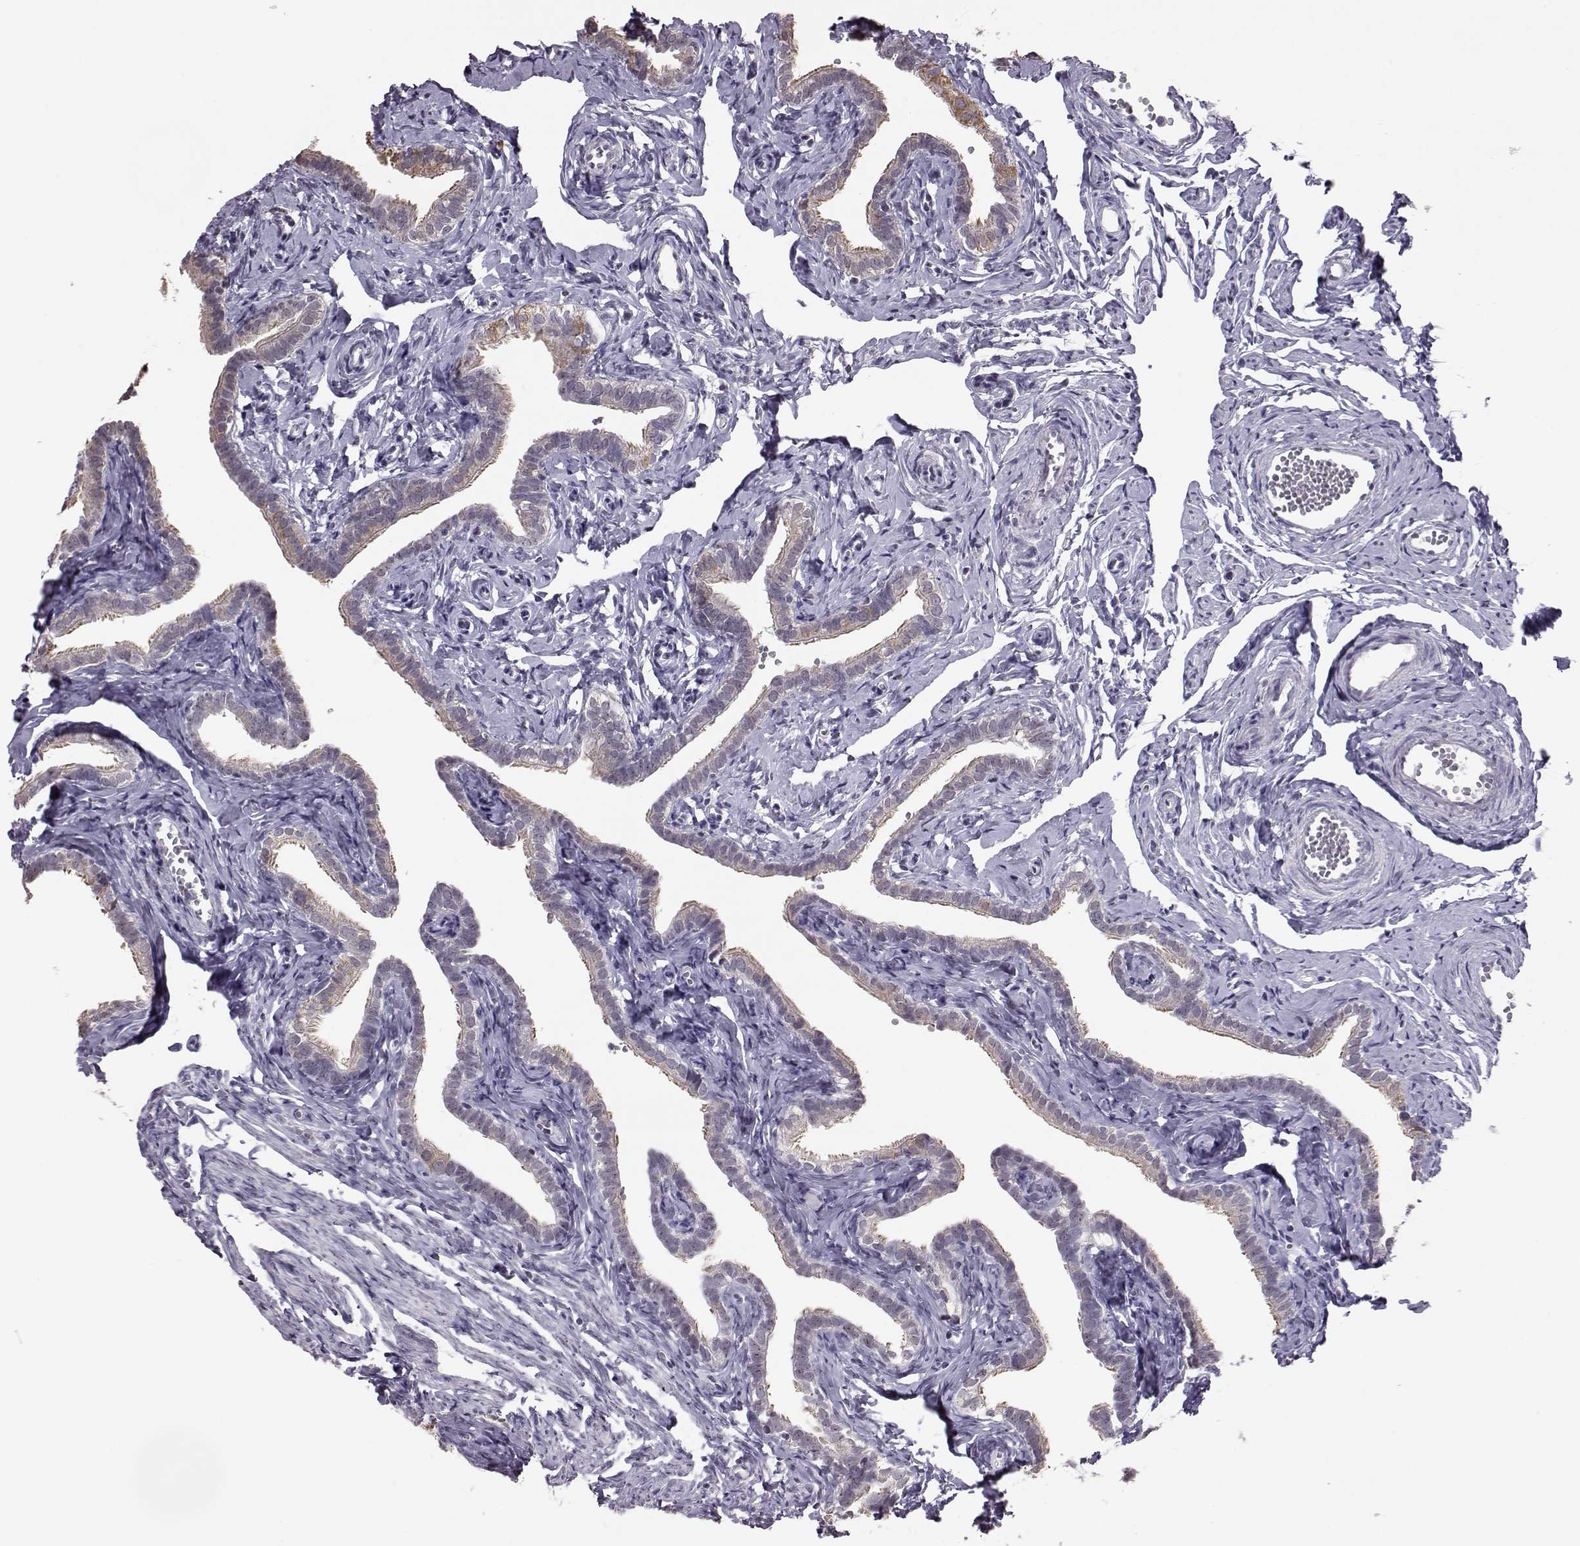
{"staining": {"intensity": "negative", "quantity": "none", "location": "none"}, "tissue": "fallopian tube", "cell_type": "Glandular cells", "image_type": "normal", "snomed": [{"axis": "morphology", "description": "Normal tissue, NOS"}, {"axis": "topography", "description": "Fallopian tube"}], "caption": "Glandular cells are negative for brown protein staining in benign fallopian tube. Brightfield microscopy of IHC stained with DAB (3,3'-diaminobenzidine) (brown) and hematoxylin (blue), captured at high magnification.", "gene": "ALDH3A1", "patient": {"sex": "female", "age": 41}}